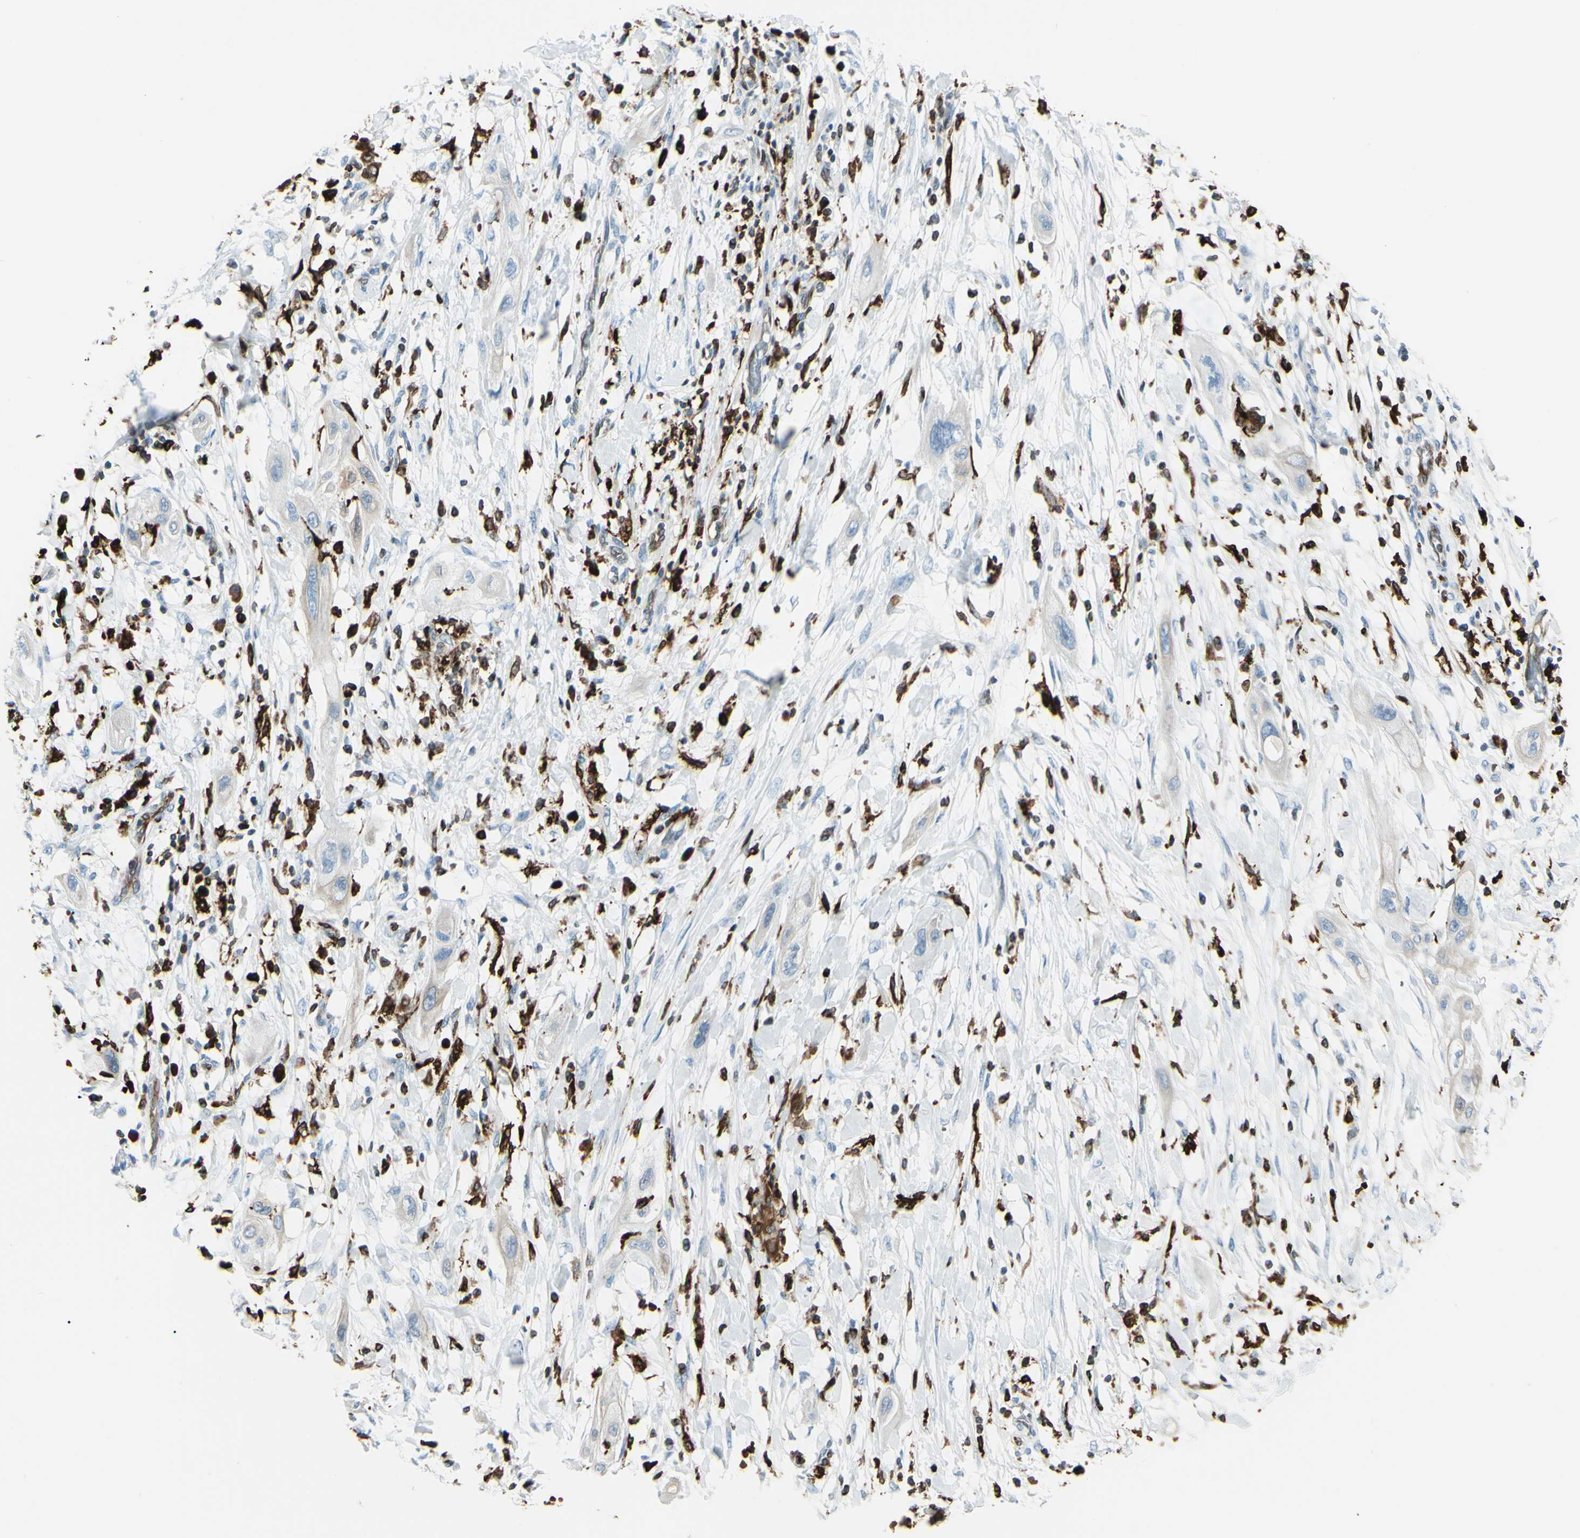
{"staining": {"intensity": "weak", "quantity": "25%-75%", "location": "cytoplasmic/membranous"}, "tissue": "lung cancer", "cell_type": "Tumor cells", "image_type": "cancer", "snomed": [{"axis": "morphology", "description": "Squamous cell carcinoma, NOS"}, {"axis": "topography", "description": "Lung"}], "caption": "Brown immunohistochemical staining in squamous cell carcinoma (lung) exhibits weak cytoplasmic/membranous staining in approximately 25%-75% of tumor cells. The protein is shown in brown color, while the nuclei are stained blue.", "gene": "CD74", "patient": {"sex": "female", "age": 47}}